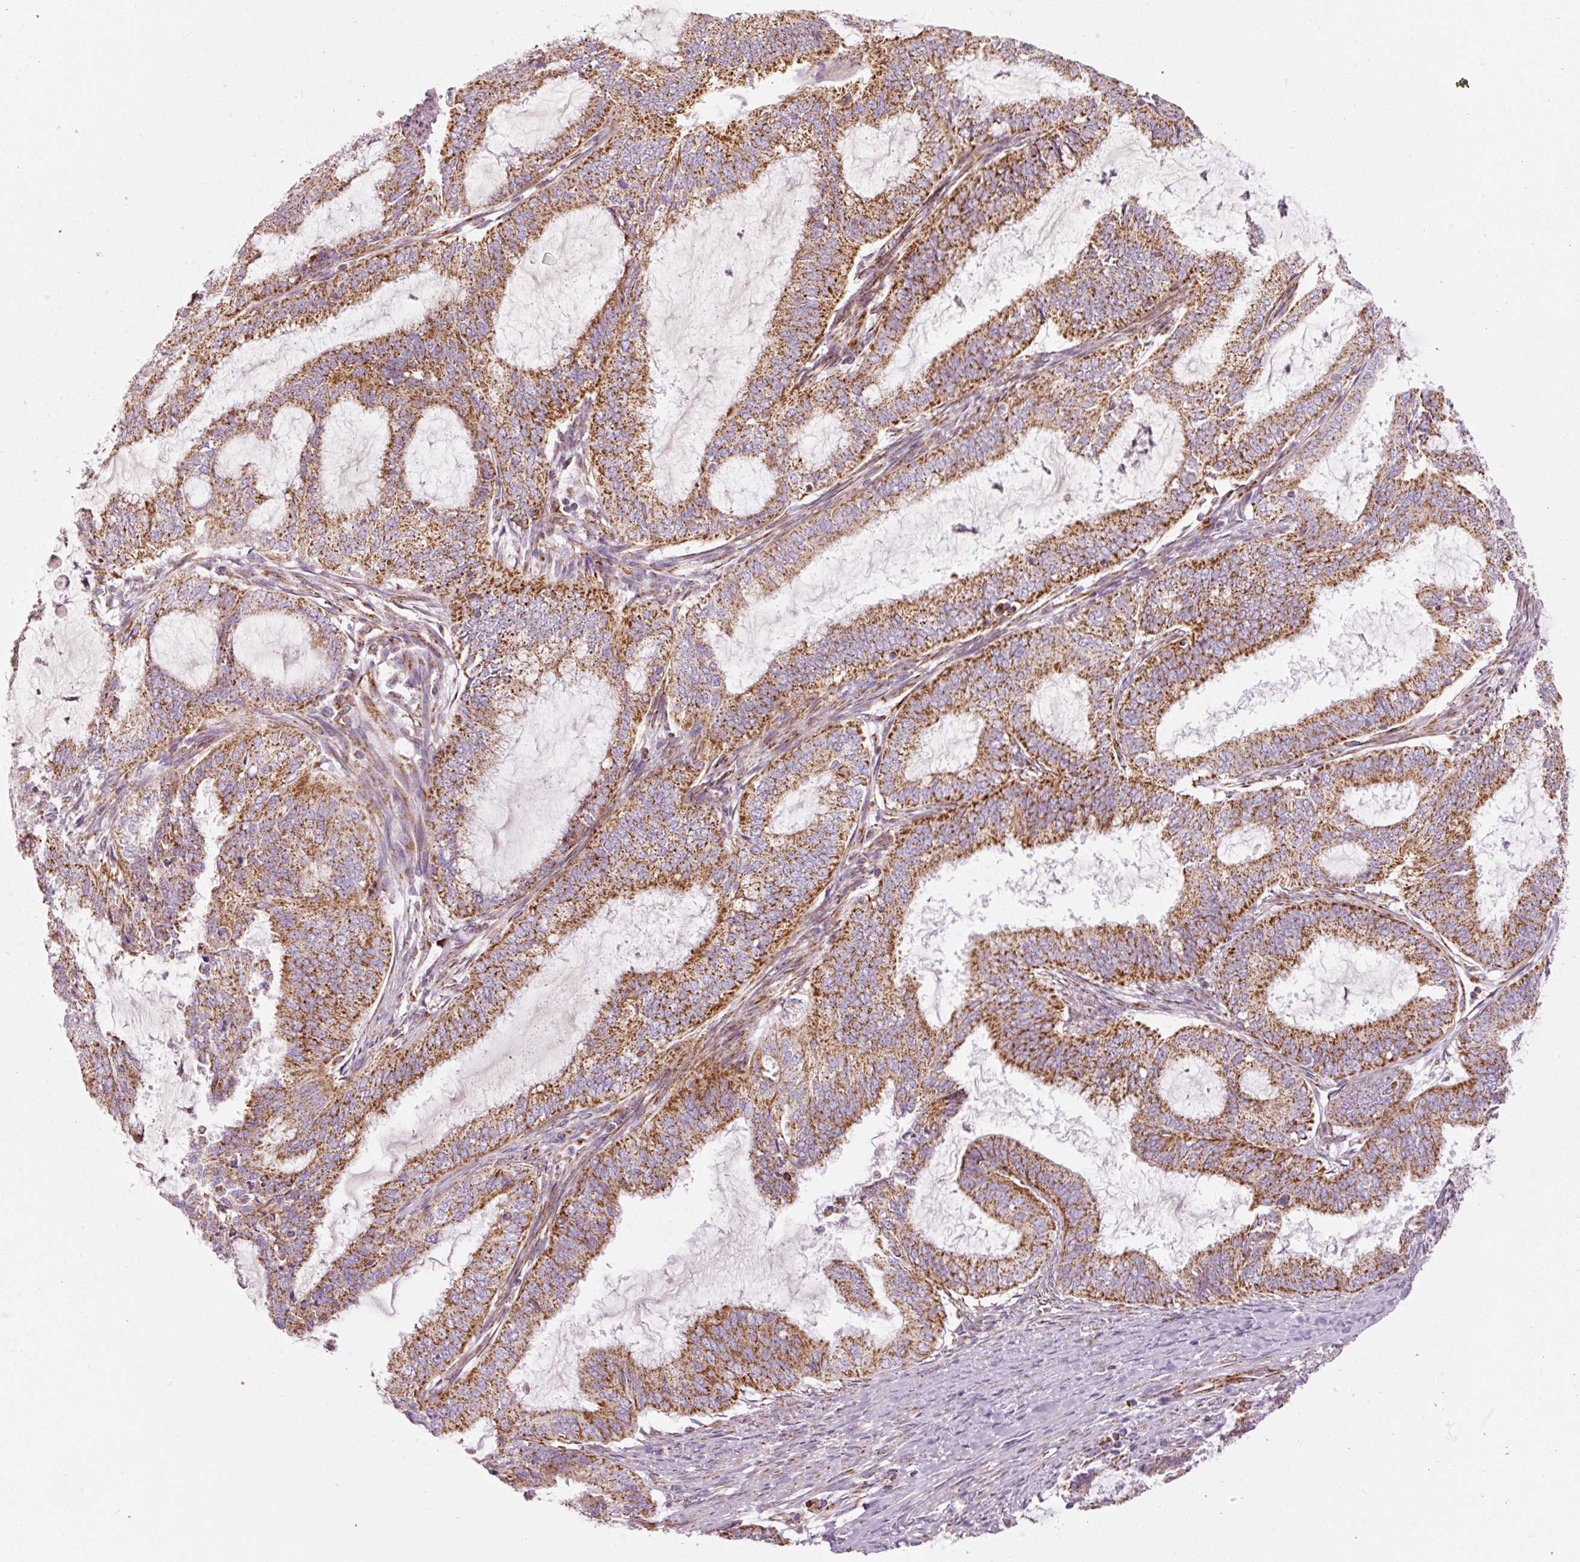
{"staining": {"intensity": "strong", "quantity": ">75%", "location": "cytoplasmic/membranous"}, "tissue": "endometrial cancer", "cell_type": "Tumor cells", "image_type": "cancer", "snomed": [{"axis": "morphology", "description": "Adenocarcinoma, NOS"}, {"axis": "topography", "description": "Endometrium"}], "caption": "This is a photomicrograph of IHC staining of endometrial adenocarcinoma, which shows strong staining in the cytoplasmic/membranous of tumor cells.", "gene": "NDUFB4", "patient": {"sex": "female", "age": 51}}